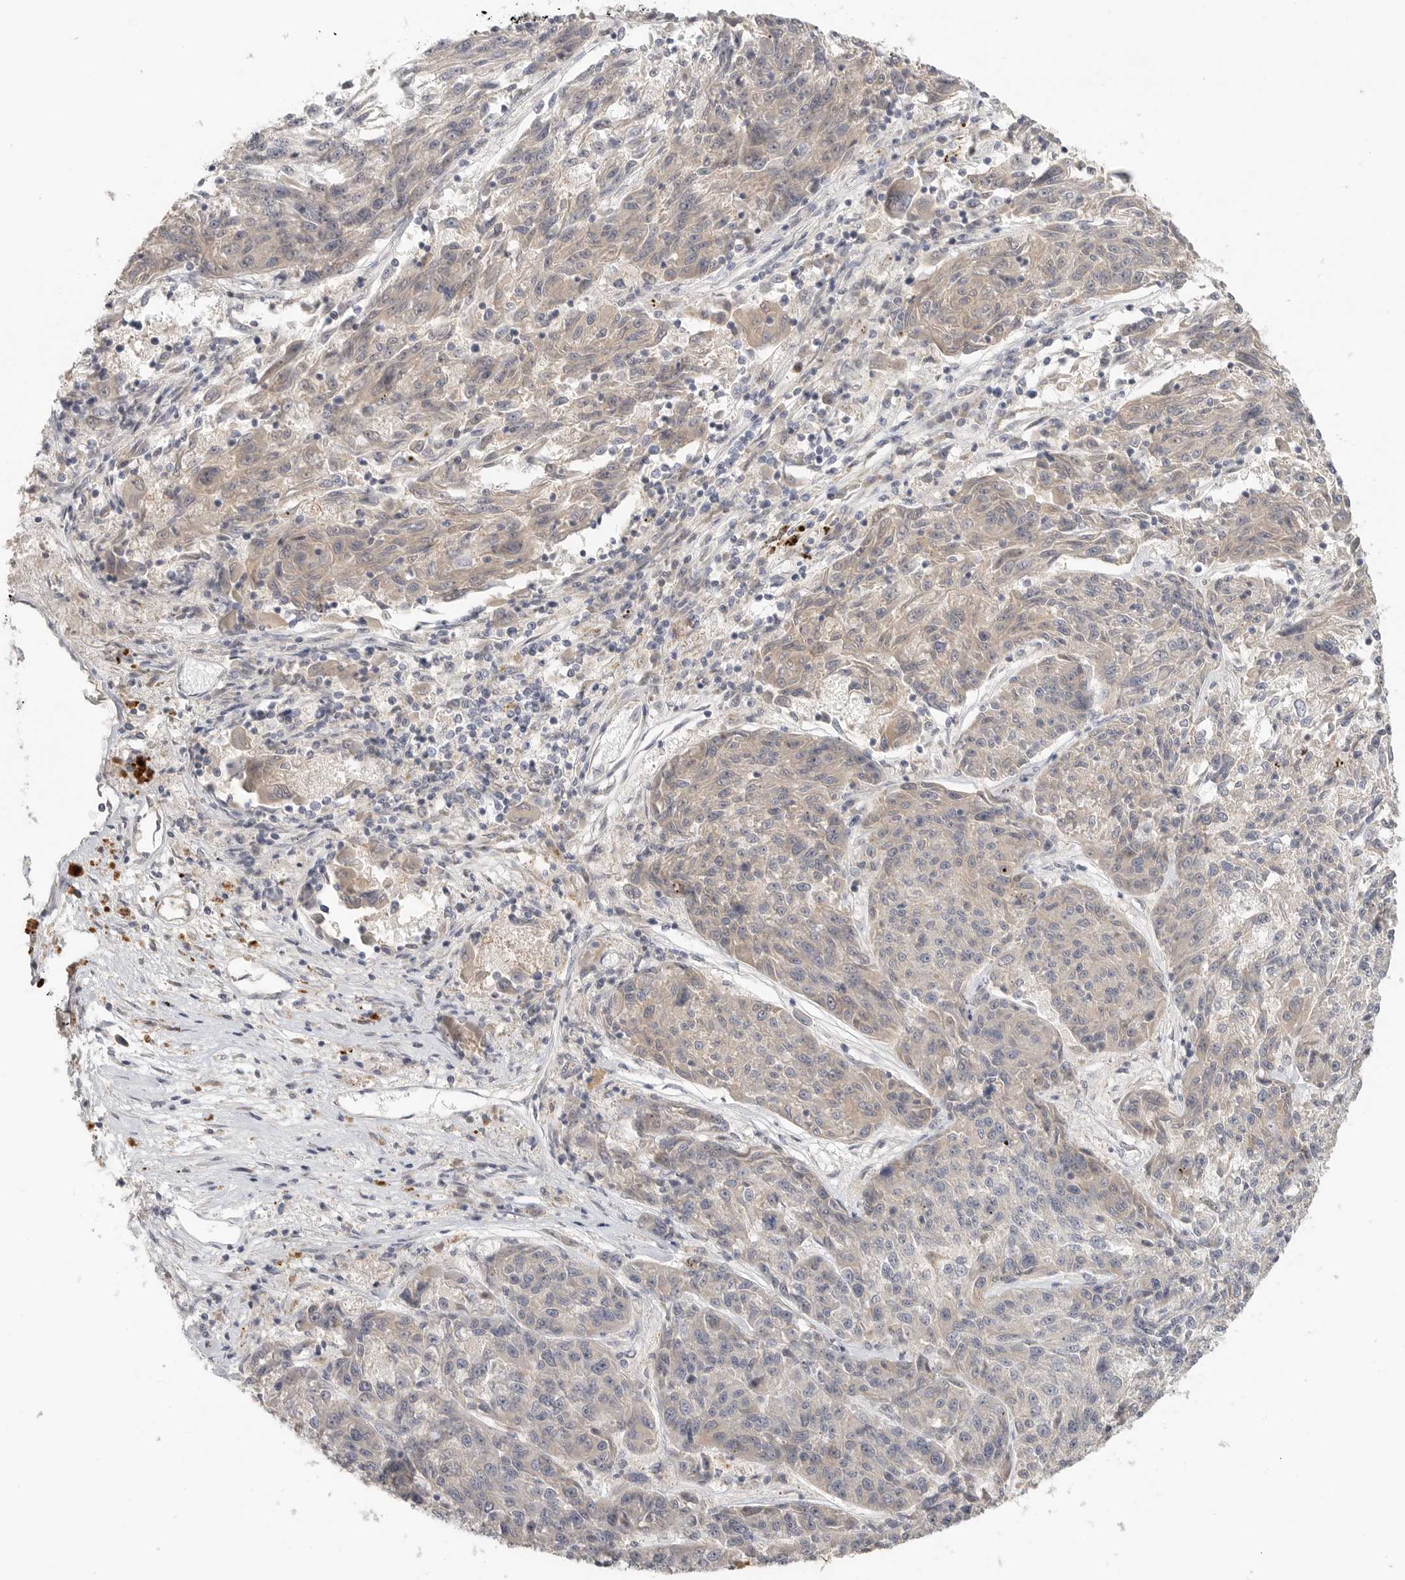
{"staining": {"intensity": "weak", "quantity": "<25%", "location": "cytoplasmic/membranous"}, "tissue": "melanoma", "cell_type": "Tumor cells", "image_type": "cancer", "snomed": [{"axis": "morphology", "description": "Malignant melanoma, NOS"}, {"axis": "topography", "description": "Skin"}], "caption": "Image shows no significant protein staining in tumor cells of malignant melanoma.", "gene": "HDAC6", "patient": {"sex": "male", "age": 53}}